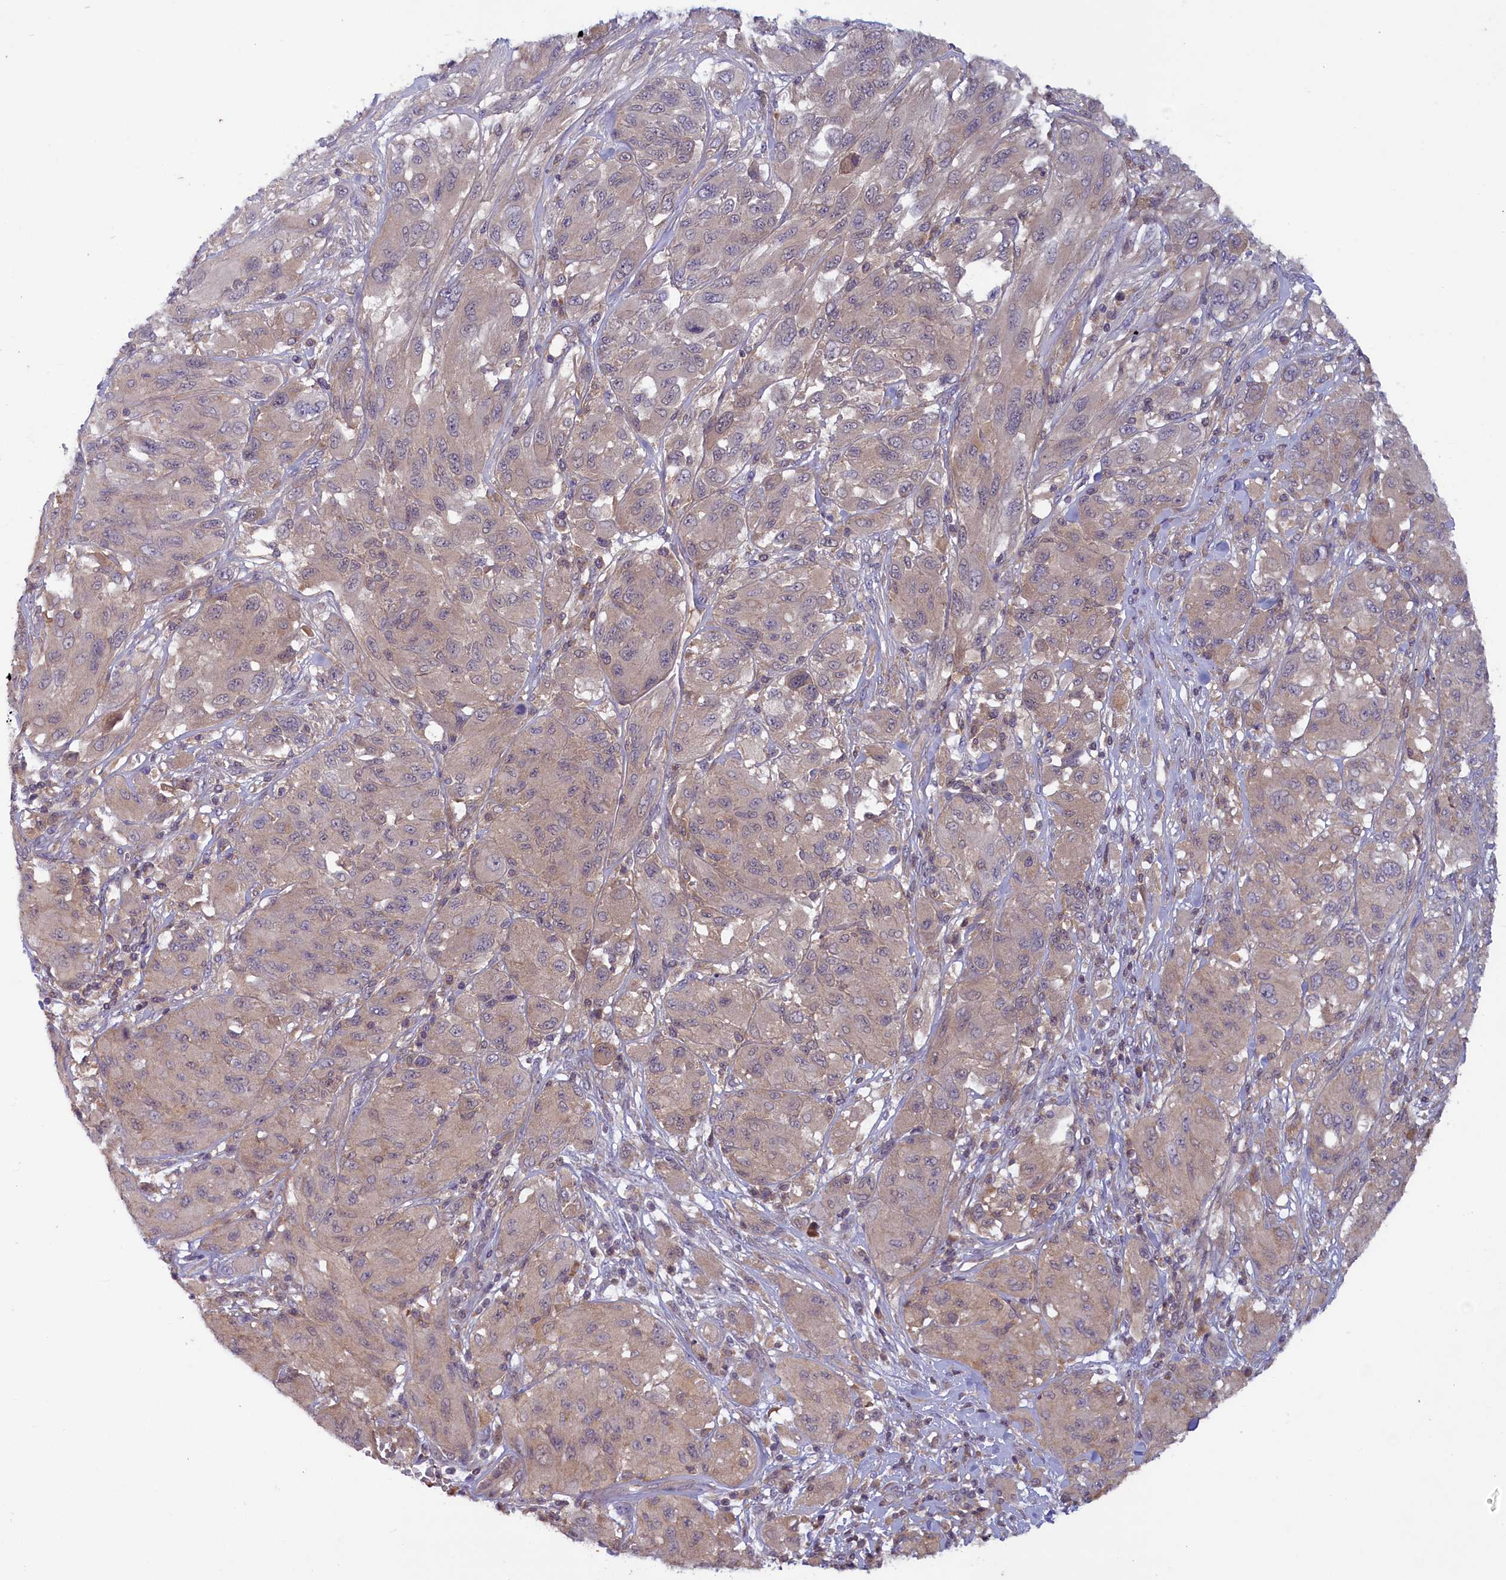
{"staining": {"intensity": "weak", "quantity": "25%-75%", "location": "cytoplasmic/membranous"}, "tissue": "melanoma", "cell_type": "Tumor cells", "image_type": "cancer", "snomed": [{"axis": "morphology", "description": "Malignant melanoma, NOS"}, {"axis": "topography", "description": "Skin"}], "caption": "Malignant melanoma tissue demonstrates weak cytoplasmic/membranous expression in approximately 25%-75% of tumor cells", "gene": "NUBP1", "patient": {"sex": "female", "age": 91}}